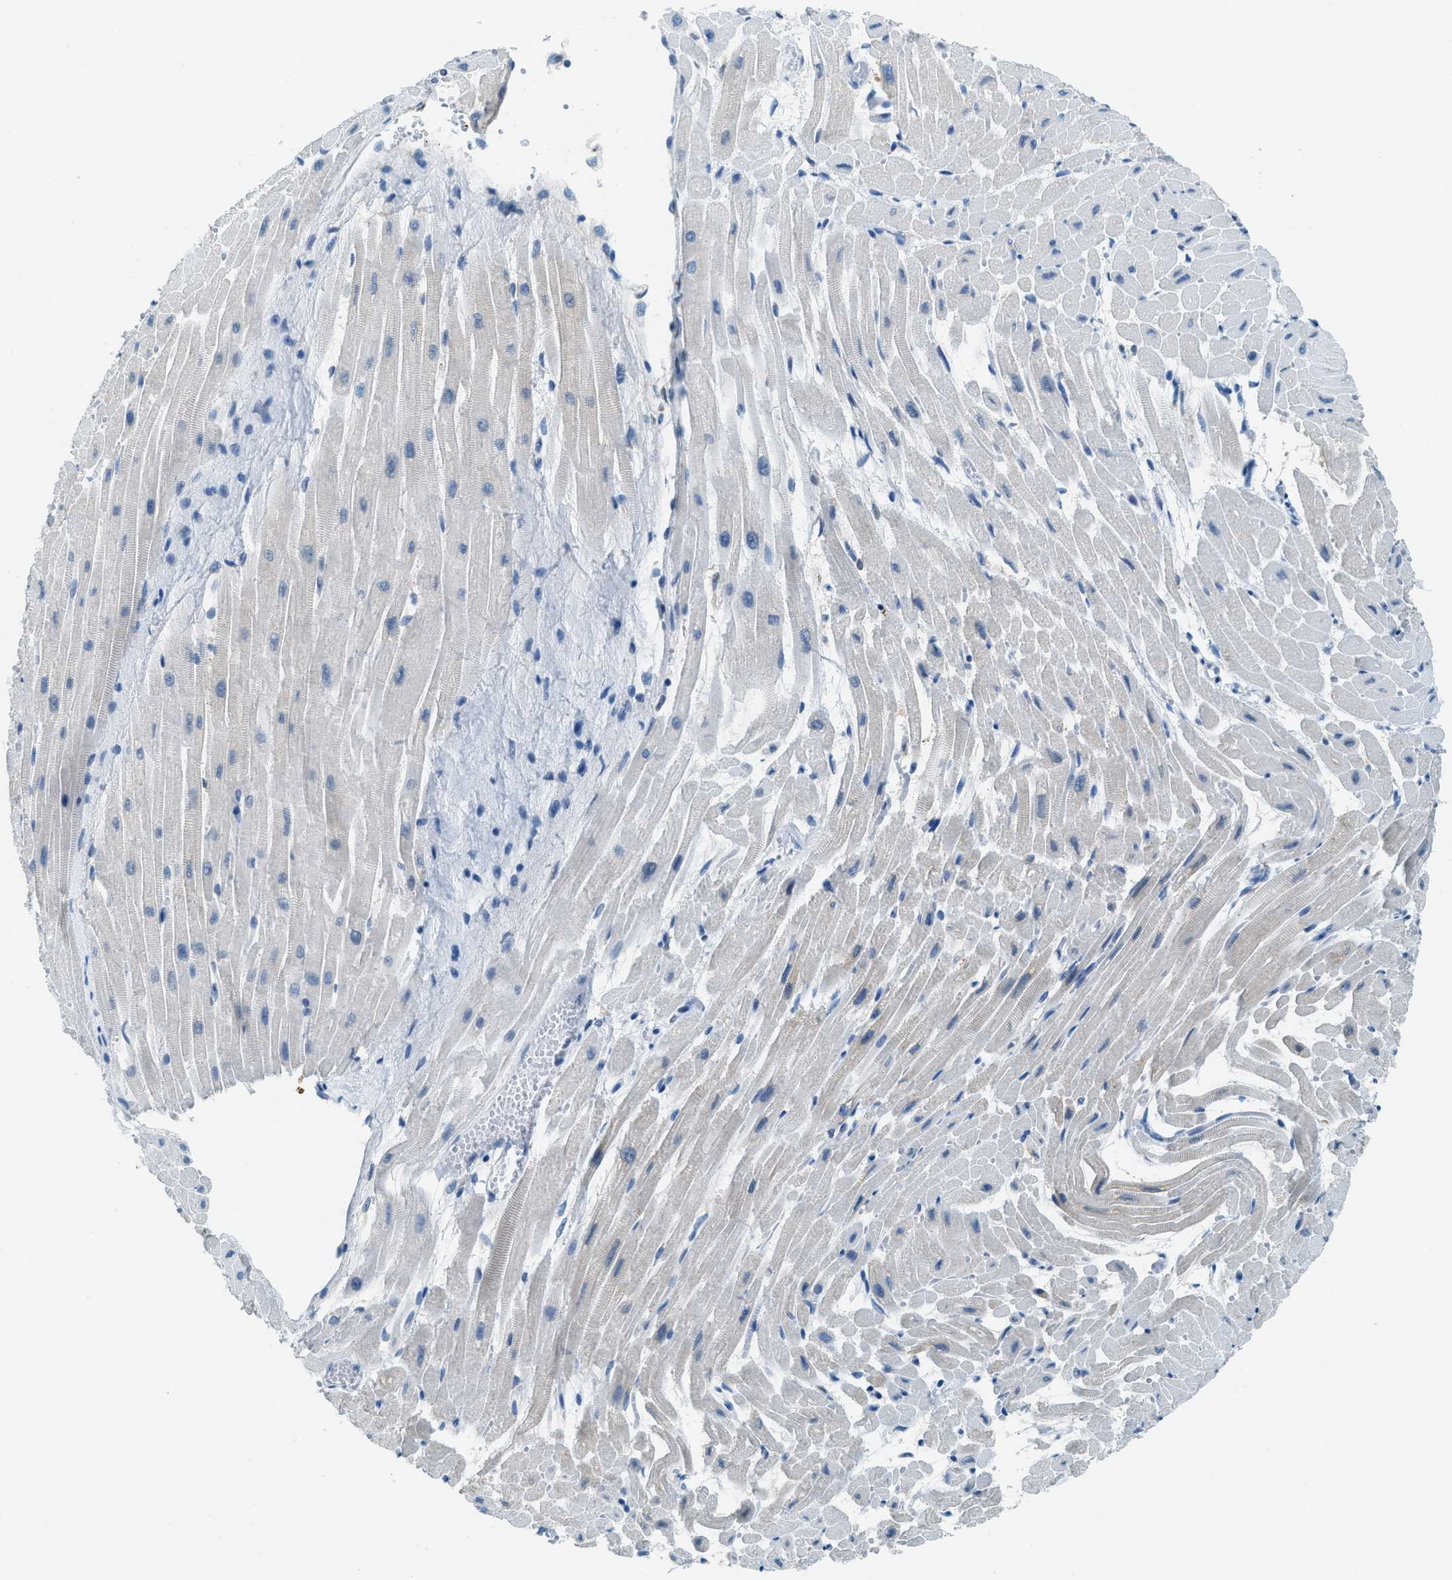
{"staining": {"intensity": "negative", "quantity": "none", "location": "none"}, "tissue": "heart muscle", "cell_type": "Cardiomyocytes", "image_type": "normal", "snomed": [{"axis": "morphology", "description": "Normal tissue, NOS"}, {"axis": "topography", "description": "Heart"}], "caption": "Immunohistochemistry histopathology image of benign heart muscle stained for a protein (brown), which demonstrates no positivity in cardiomyocytes.", "gene": "MATCAP2", "patient": {"sex": "male", "age": 45}}